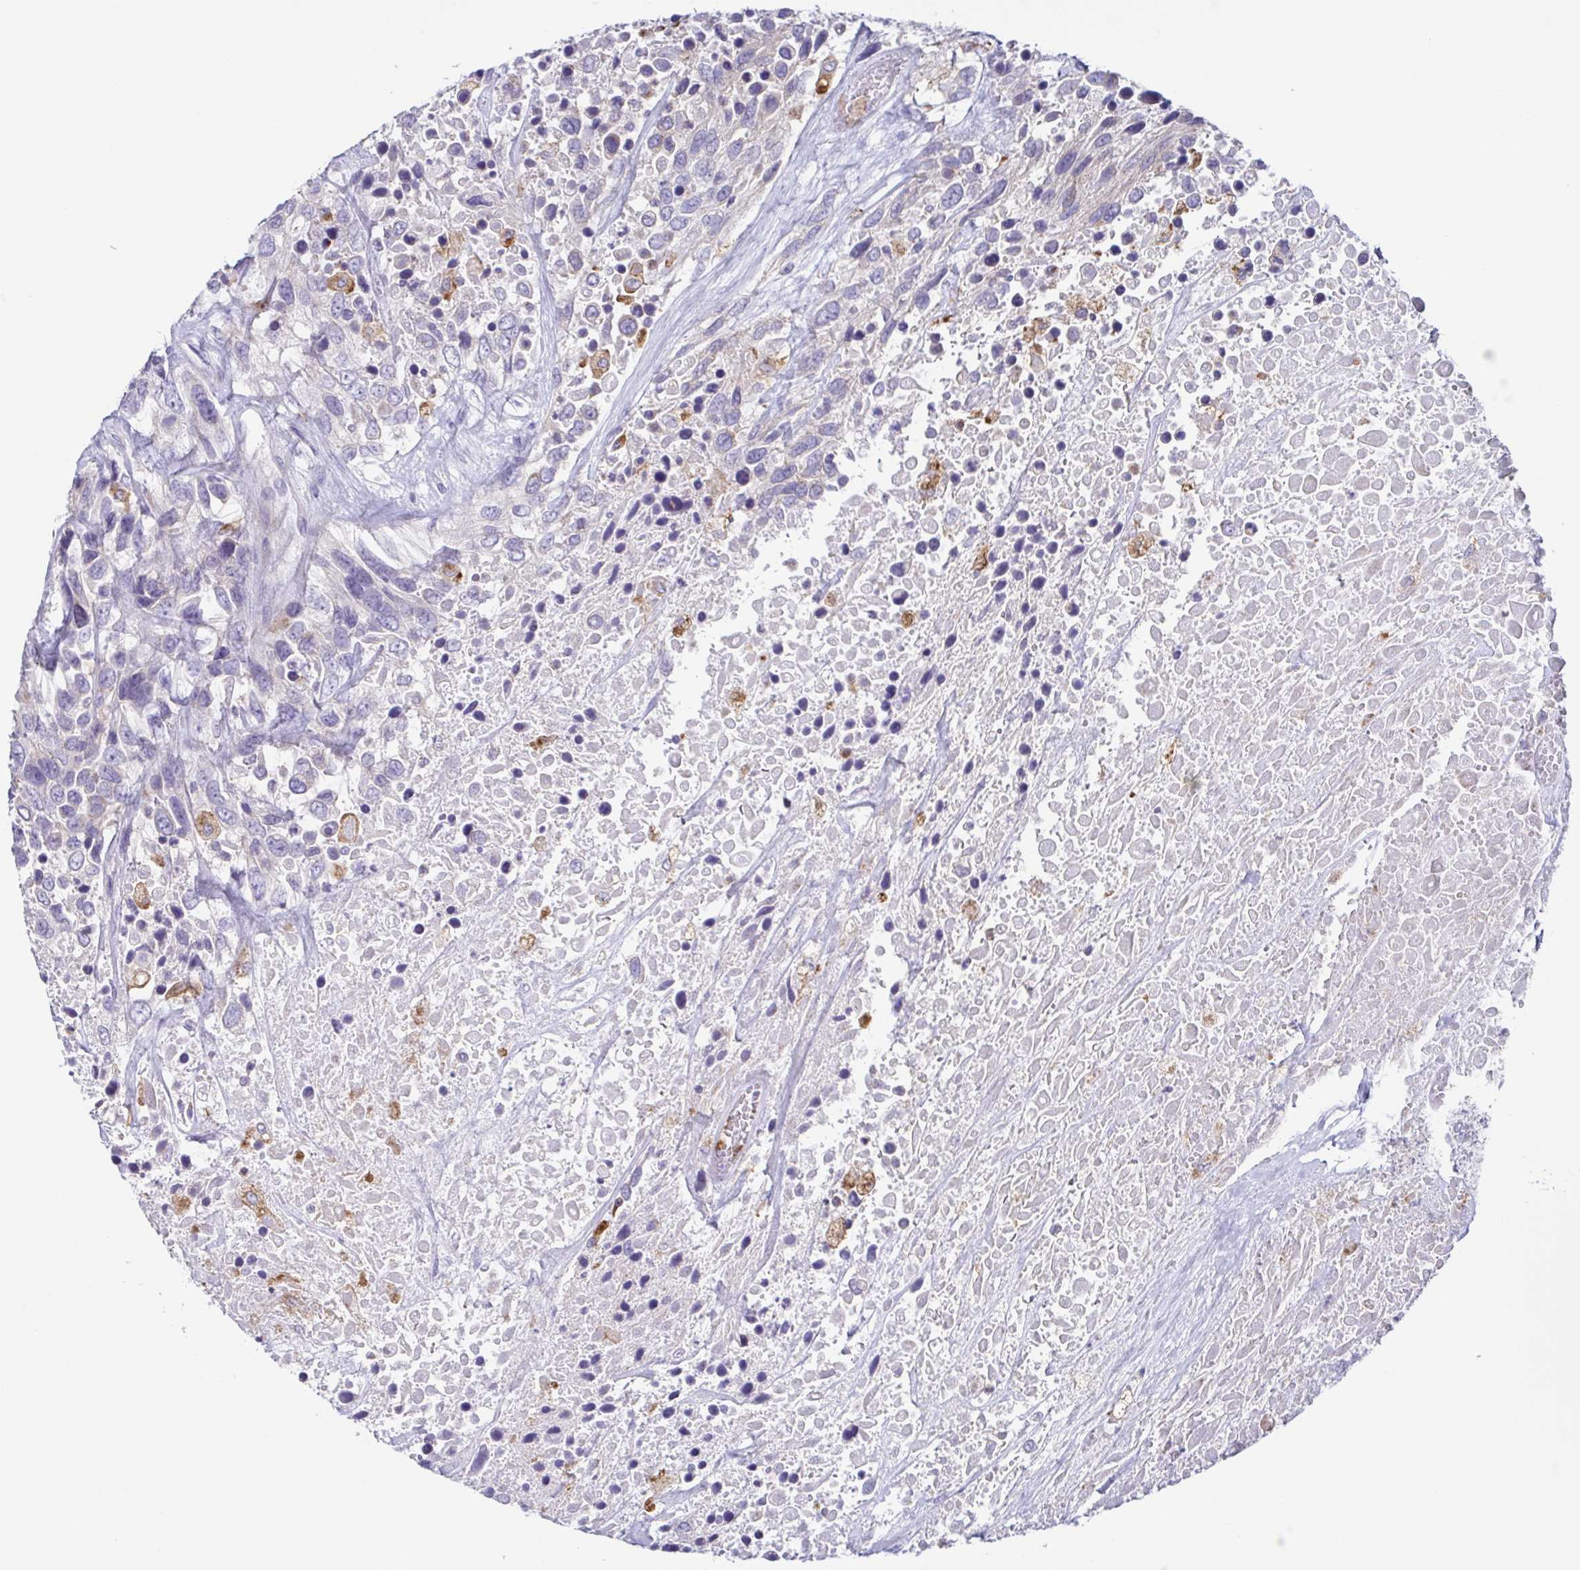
{"staining": {"intensity": "moderate", "quantity": "<25%", "location": "cytoplasmic/membranous"}, "tissue": "urothelial cancer", "cell_type": "Tumor cells", "image_type": "cancer", "snomed": [{"axis": "morphology", "description": "Urothelial carcinoma, High grade"}, {"axis": "topography", "description": "Urinary bladder"}], "caption": "The immunohistochemical stain labels moderate cytoplasmic/membranous positivity in tumor cells of urothelial carcinoma (high-grade) tissue.", "gene": "ATP6V1G2", "patient": {"sex": "female", "age": 70}}